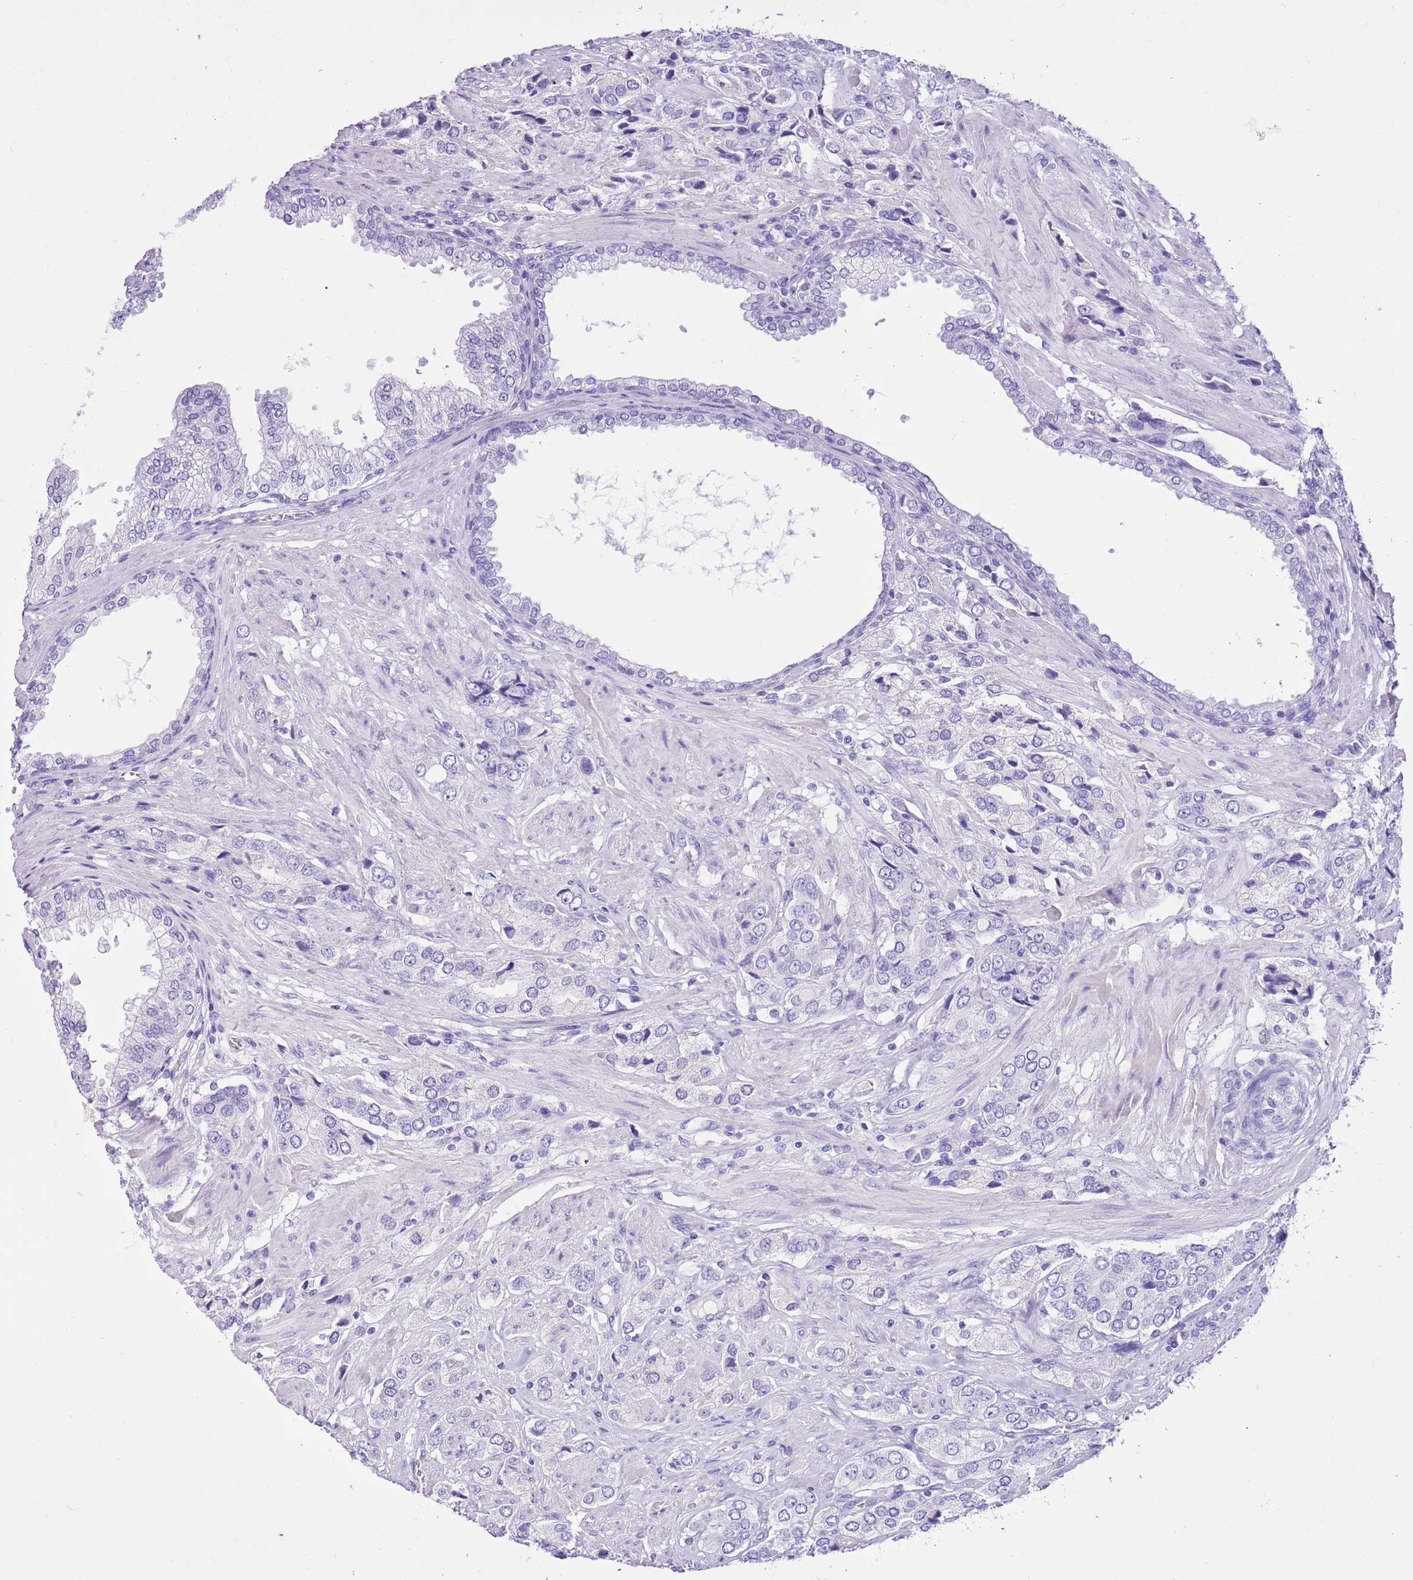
{"staining": {"intensity": "negative", "quantity": "none", "location": "none"}, "tissue": "prostate cancer", "cell_type": "Tumor cells", "image_type": "cancer", "snomed": [{"axis": "morphology", "description": "Adenocarcinoma, High grade"}, {"axis": "topography", "description": "Prostate and seminal vesicle, NOS"}], "caption": "Immunohistochemistry (IHC) image of adenocarcinoma (high-grade) (prostate) stained for a protein (brown), which shows no staining in tumor cells.", "gene": "TBC1D10B", "patient": {"sex": "male", "age": 64}}